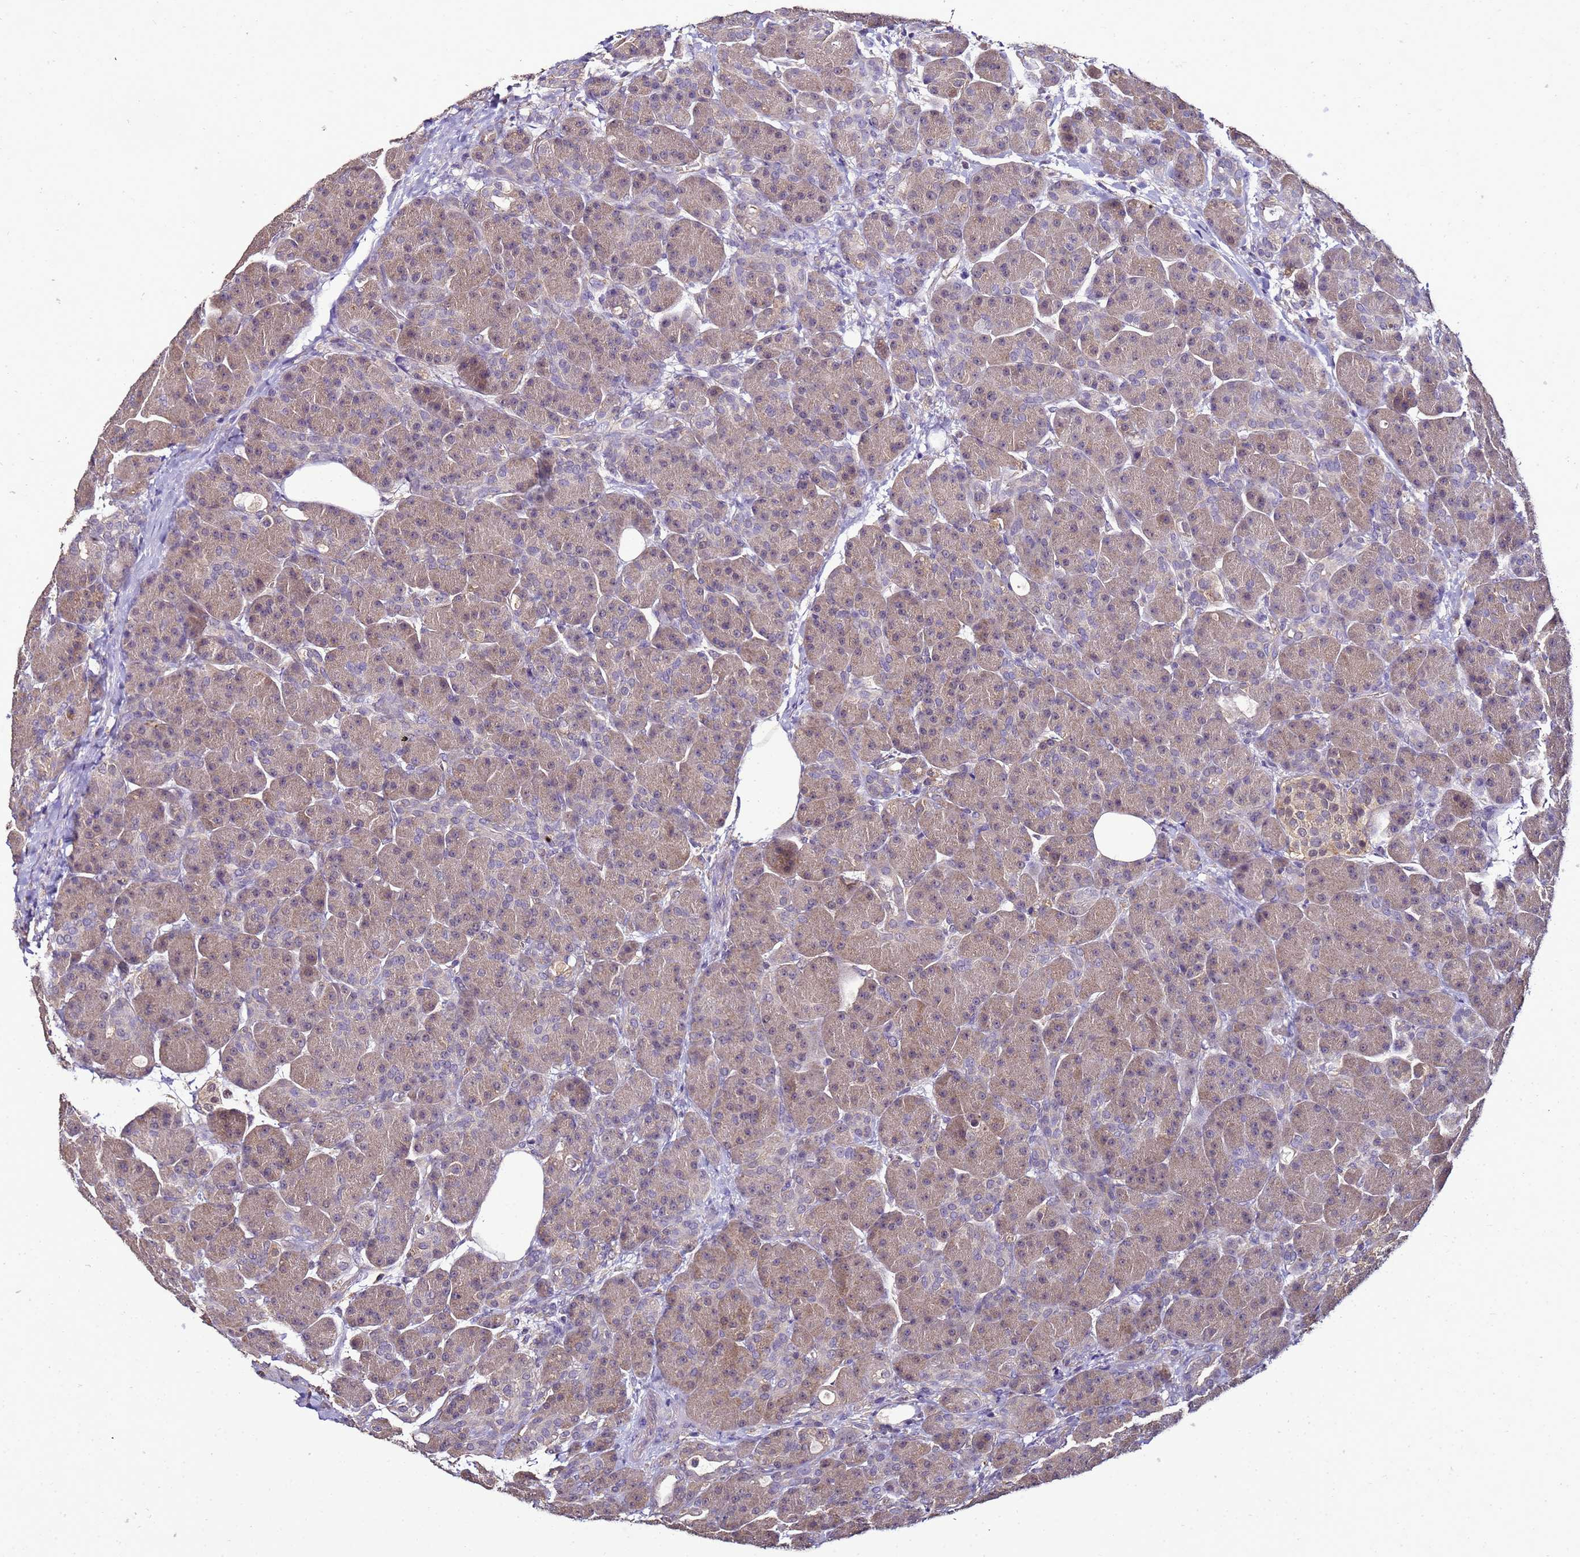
{"staining": {"intensity": "weak", "quantity": ">75%", "location": "cytoplasmic/membranous"}, "tissue": "pancreas", "cell_type": "Exocrine glandular cells", "image_type": "normal", "snomed": [{"axis": "morphology", "description": "Normal tissue, NOS"}, {"axis": "topography", "description": "Pancreas"}], "caption": "Immunohistochemical staining of normal pancreas reveals weak cytoplasmic/membranous protein positivity in about >75% of exocrine glandular cells.", "gene": "ENOPH1", "patient": {"sex": "male", "age": 63}}